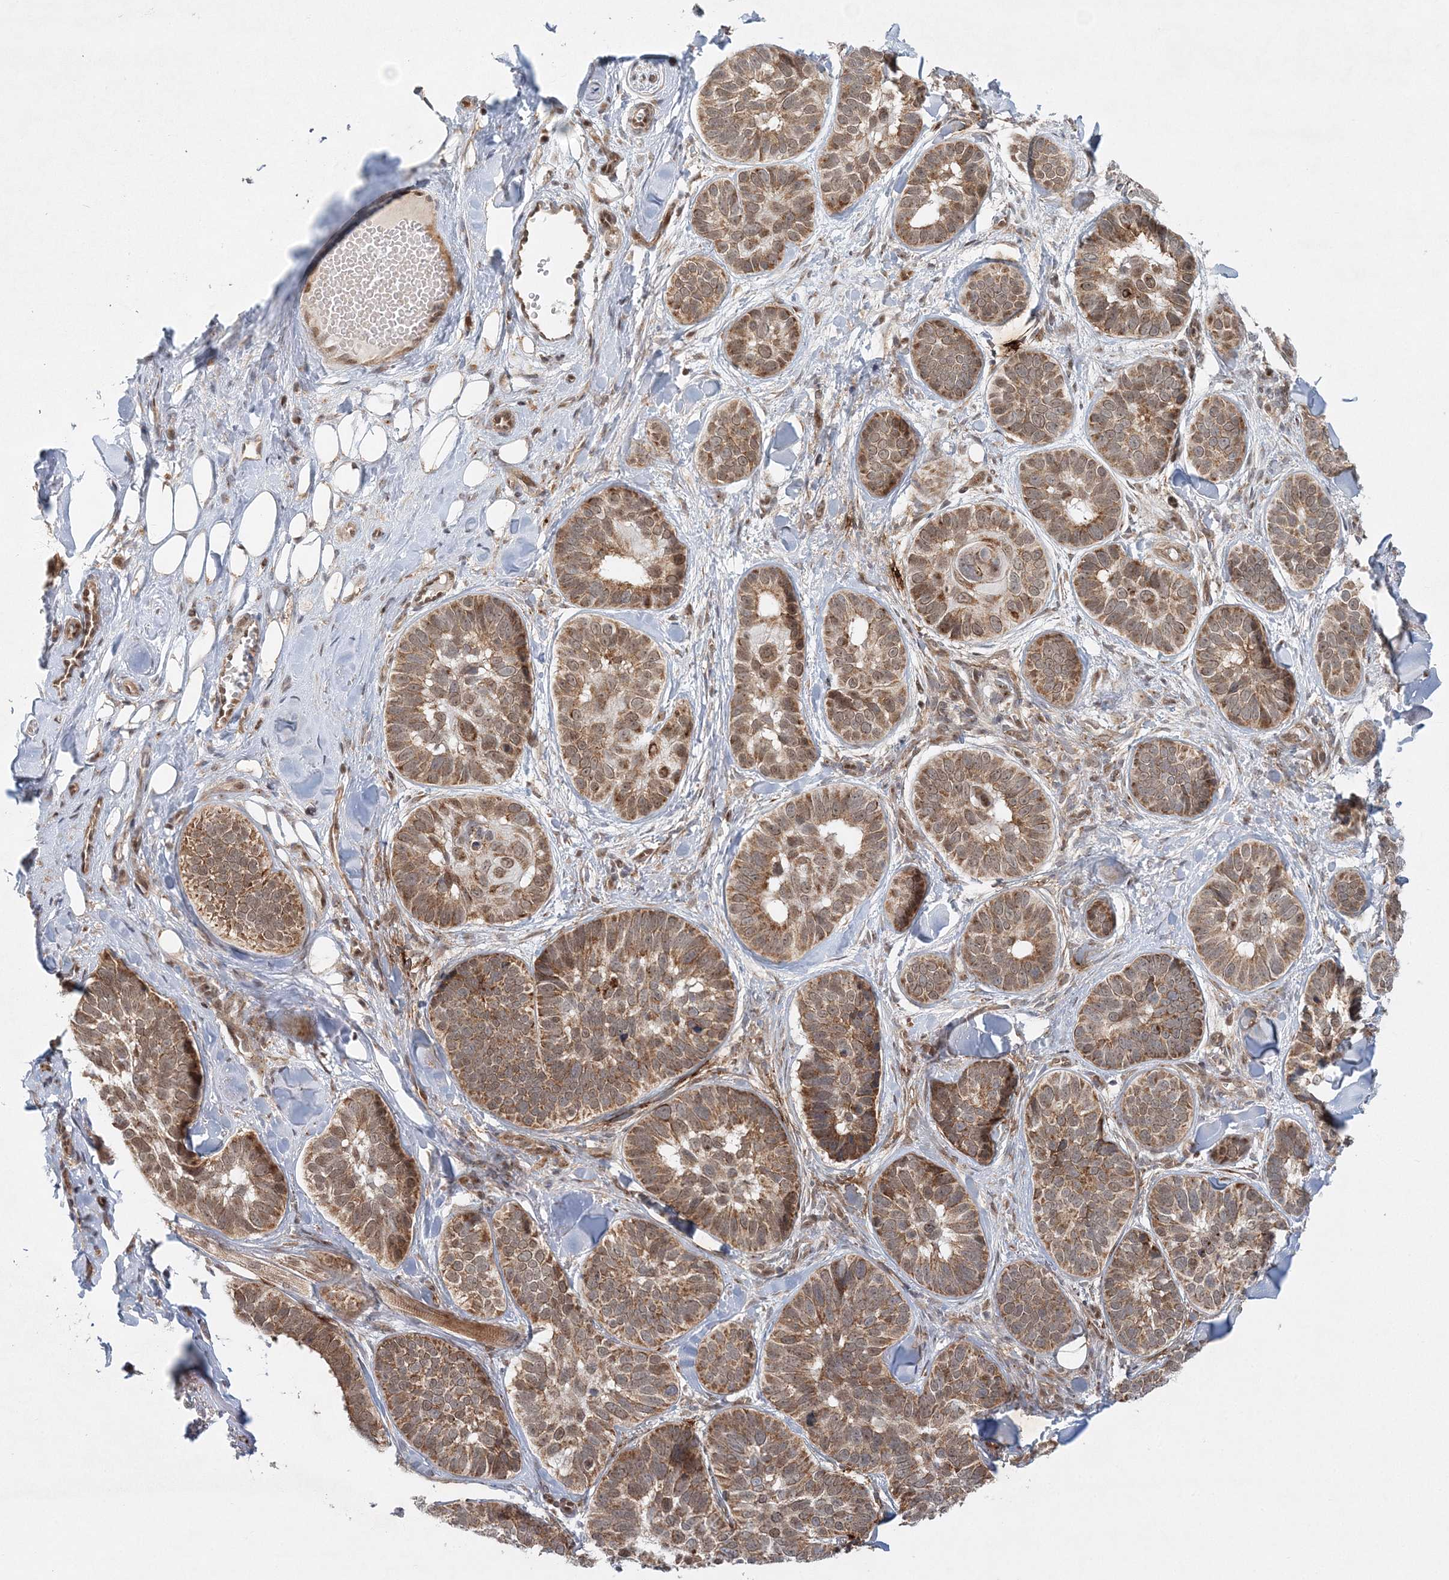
{"staining": {"intensity": "moderate", "quantity": ">75%", "location": "cytoplasmic/membranous"}, "tissue": "skin cancer", "cell_type": "Tumor cells", "image_type": "cancer", "snomed": [{"axis": "morphology", "description": "Basal cell carcinoma"}, {"axis": "topography", "description": "Skin"}], "caption": "Moderate cytoplasmic/membranous staining for a protein is seen in approximately >75% of tumor cells of skin basal cell carcinoma using immunohistochemistry (IHC).", "gene": "RAB11FIP2", "patient": {"sex": "male", "age": 62}}